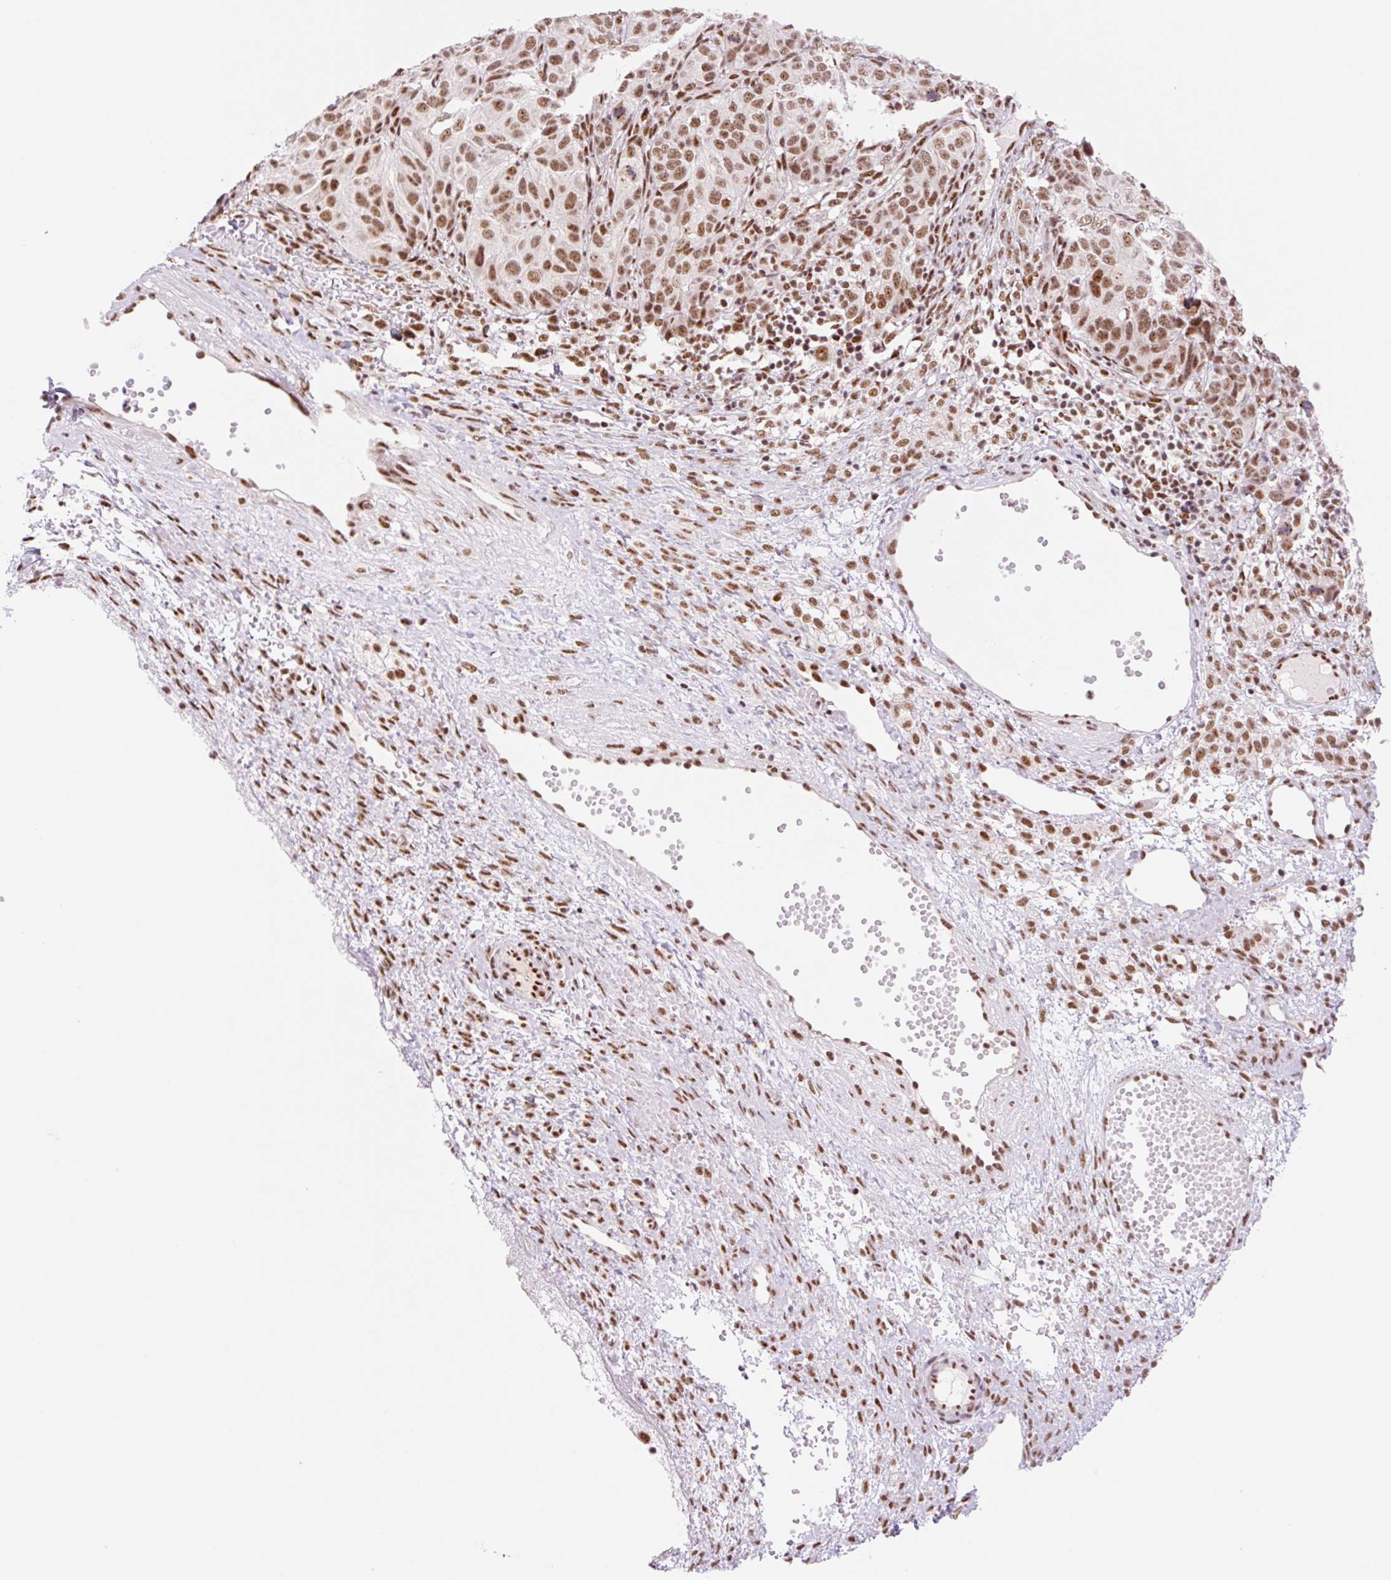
{"staining": {"intensity": "moderate", "quantity": ">75%", "location": "nuclear"}, "tissue": "ovarian cancer", "cell_type": "Tumor cells", "image_type": "cancer", "snomed": [{"axis": "morphology", "description": "Carcinoma, endometroid"}, {"axis": "topography", "description": "Ovary"}], "caption": "Immunohistochemistry photomicrograph of neoplastic tissue: endometroid carcinoma (ovarian) stained using IHC demonstrates medium levels of moderate protein expression localized specifically in the nuclear of tumor cells, appearing as a nuclear brown color.", "gene": "PRDM11", "patient": {"sex": "female", "age": 51}}